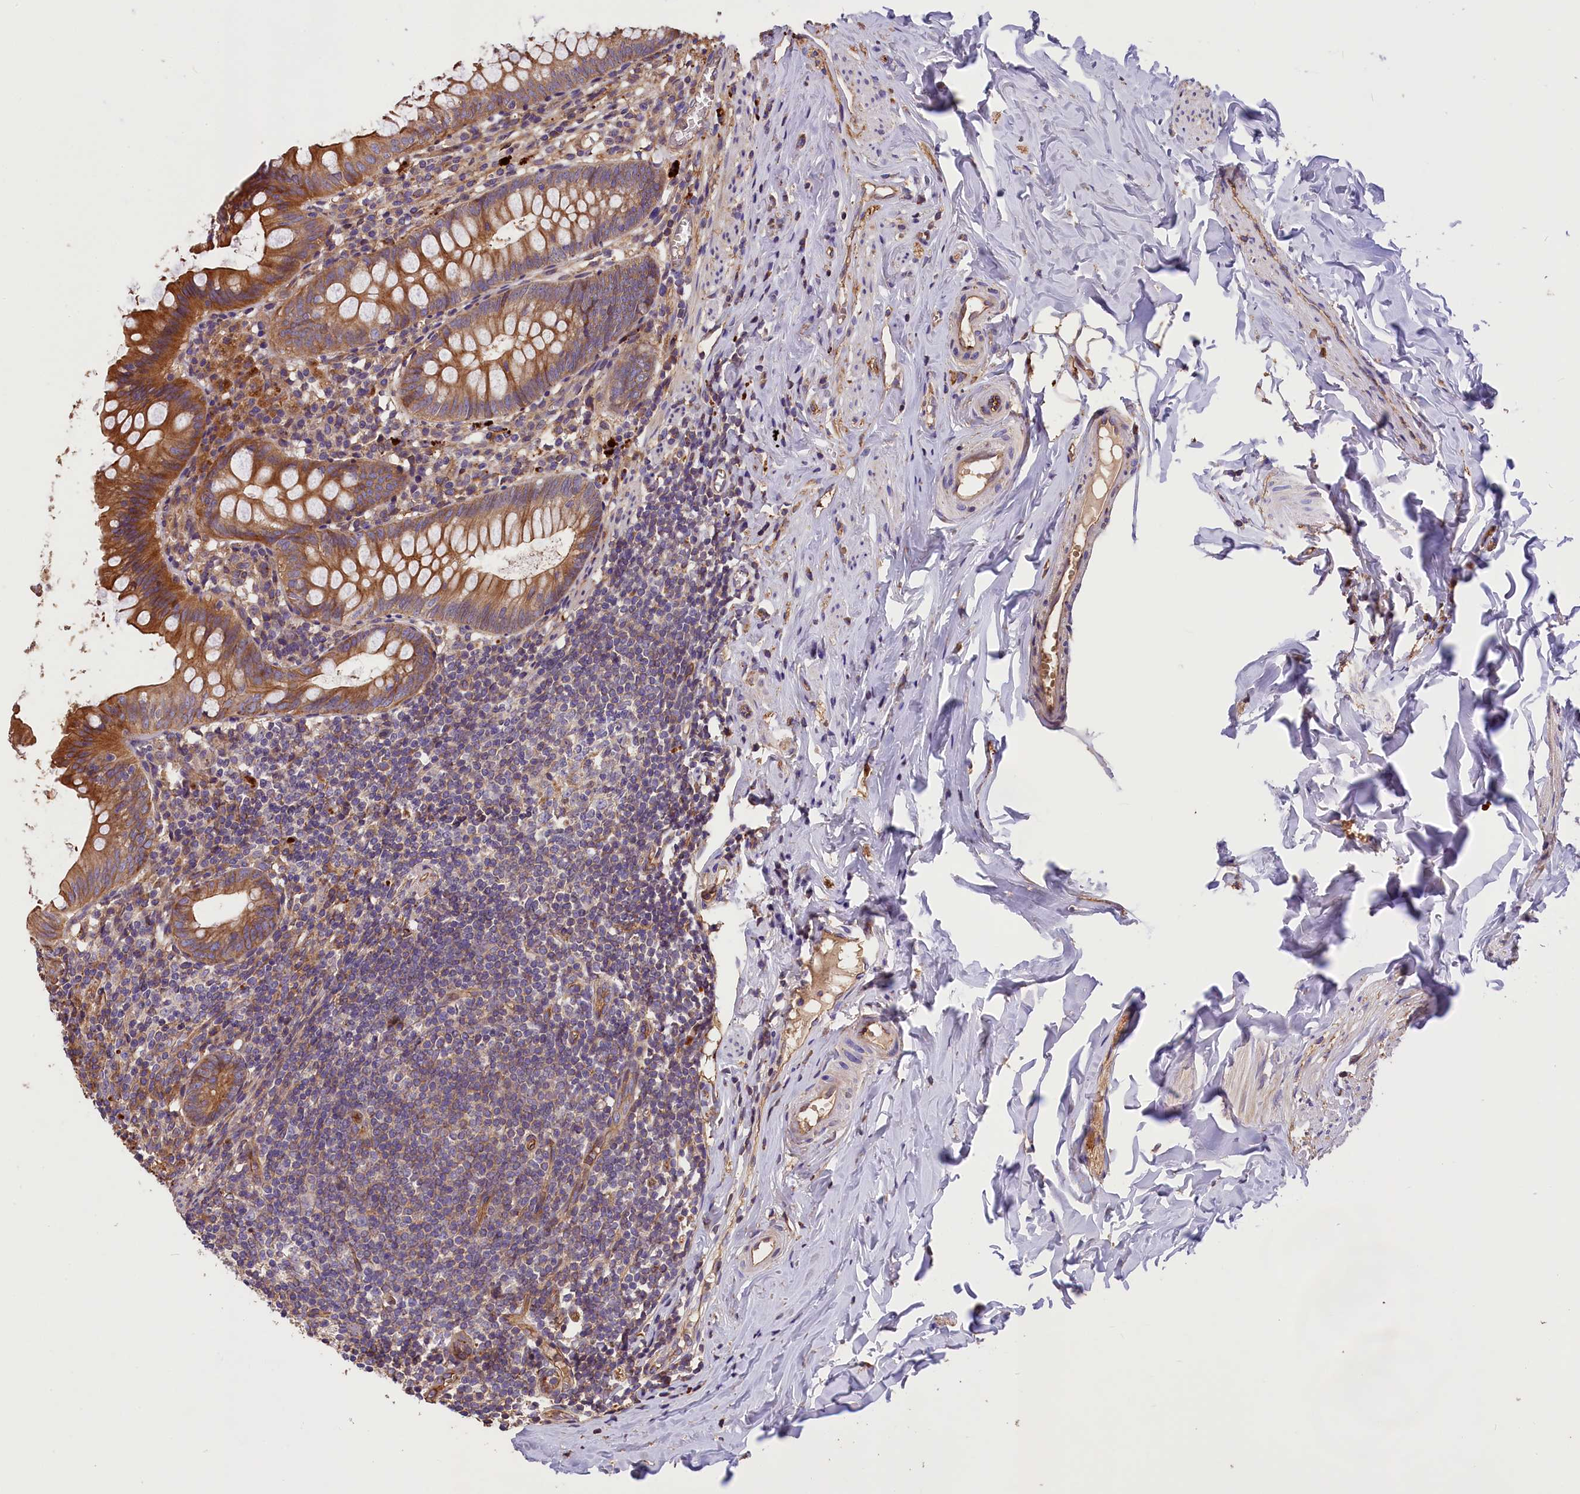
{"staining": {"intensity": "moderate", "quantity": ">75%", "location": "cytoplasmic/membranous"}, "tissue": "appendix", "cell_type": "Glandular cells", "image_type": "normal", "snomed": [{"axis": "morphology", "description": "Normal tissue, NOS"}, {"axis": "topography", "description": "Appendix"}], "caption": "Protein analysis of benign appendix shows moderate cytoplasmic/membranous expression in approximately >75% of glandular cells. Ihc stains the protein in brown and the nuclei are stained blue.", "gene": "ERMARD", "patient": {"sex": "female", "age": 51}}